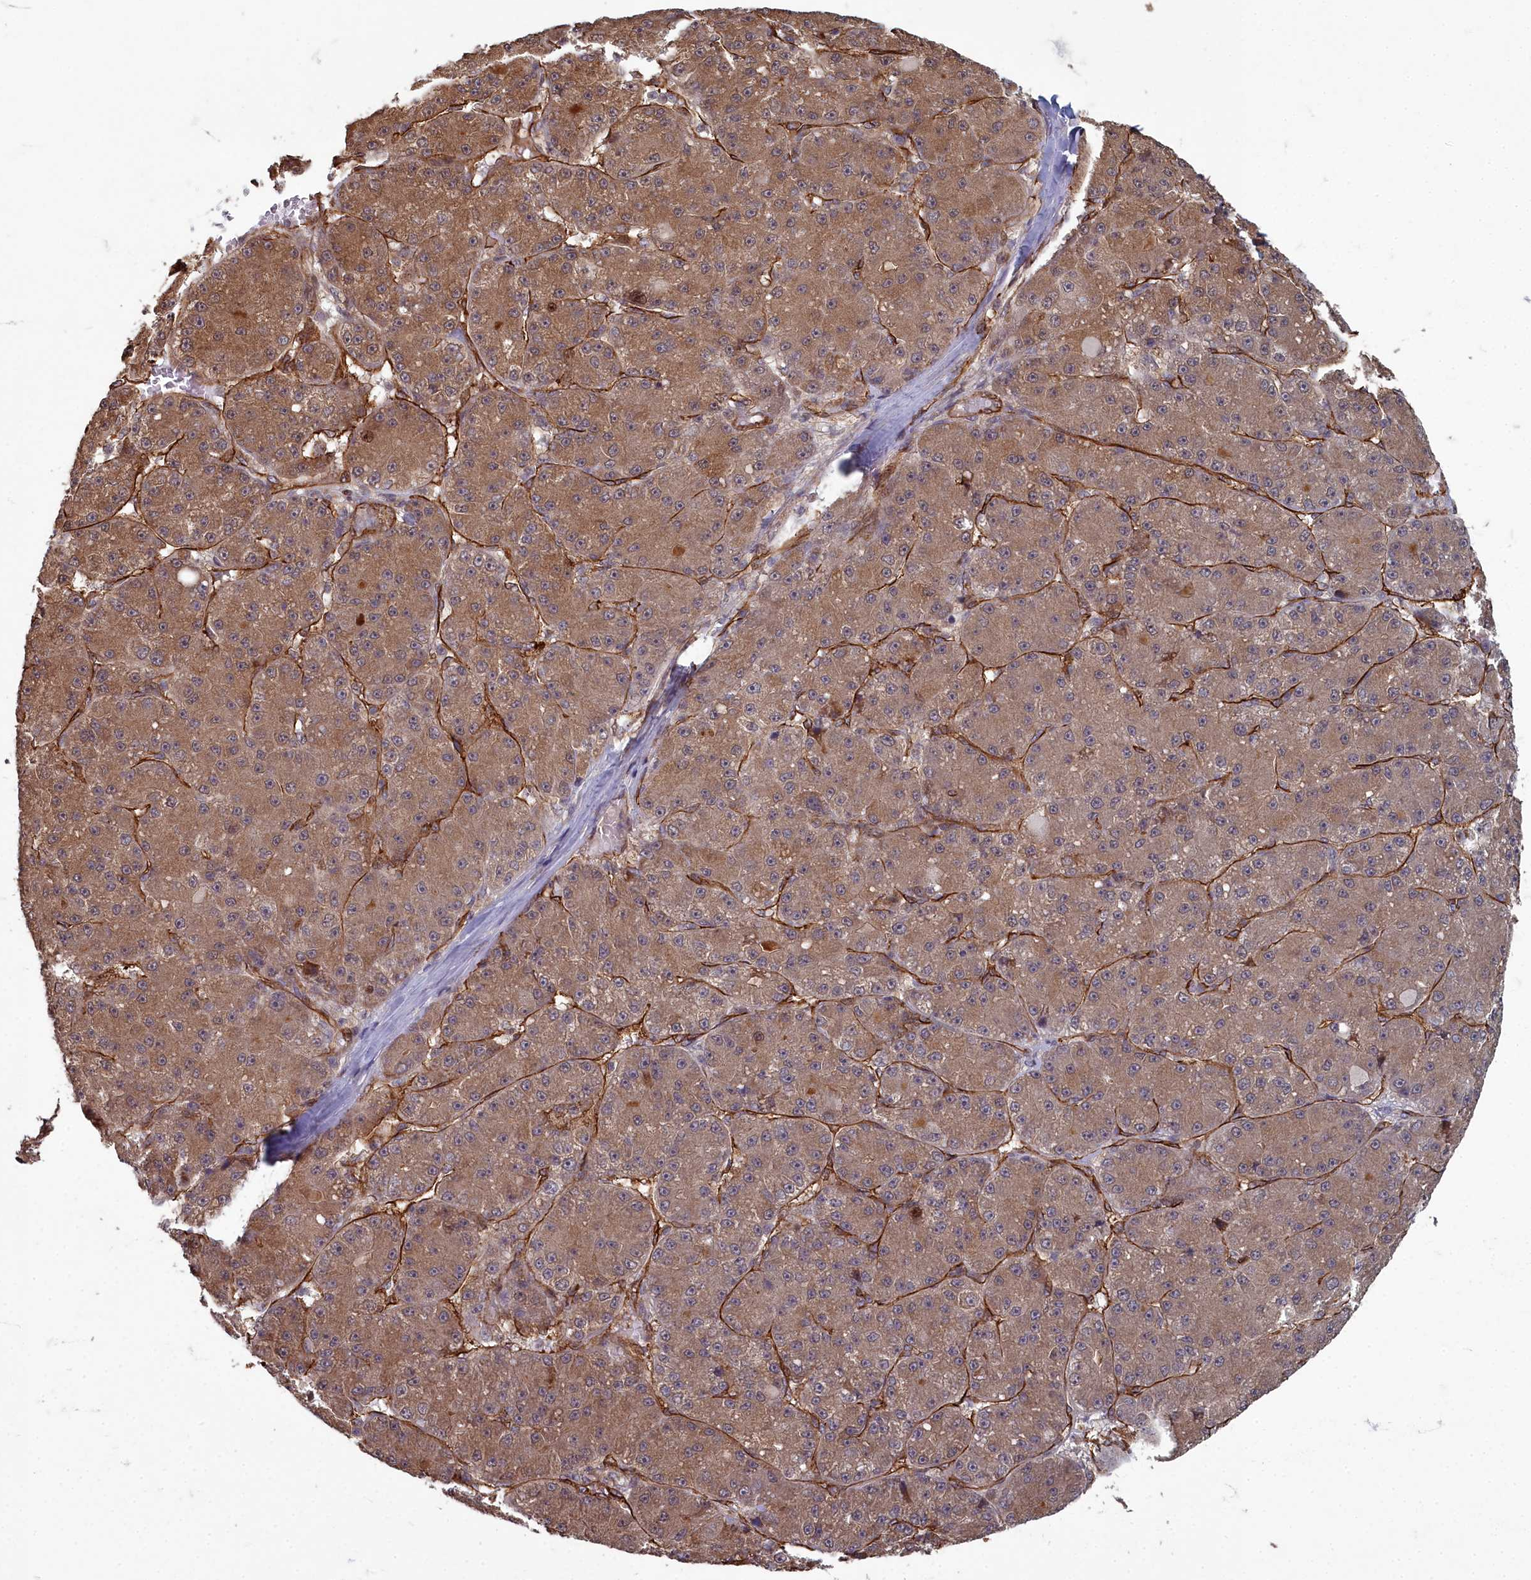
{"staining": {"intensity": "moderate", "quantity": ">75%", "location": "cytoplasmic/membranous"}, "tissue": "liver cancer", "cell_type": "Tumor cells", "image_type": "cancer", "snomed": [{"axis": "morphology", "description": "Carcinoma, Hepatocellular, NOS"}, {"axis": "topography", "description": "Liver"}], "caption": "Immunohistochemistry staining of liver cancer, which reveals medium levels of moderate cytoplasmic/membranous positivity in approximately >75% of tumor cells indicating moderate cytoplasmic/membranous protein staining. The staining was performed using DAB (brown) for protein detection and nuclei were counterstained in hematoxylin (blue).", "gene": "TSPYL4", "patient": {"sex": "male", "age": 67}}